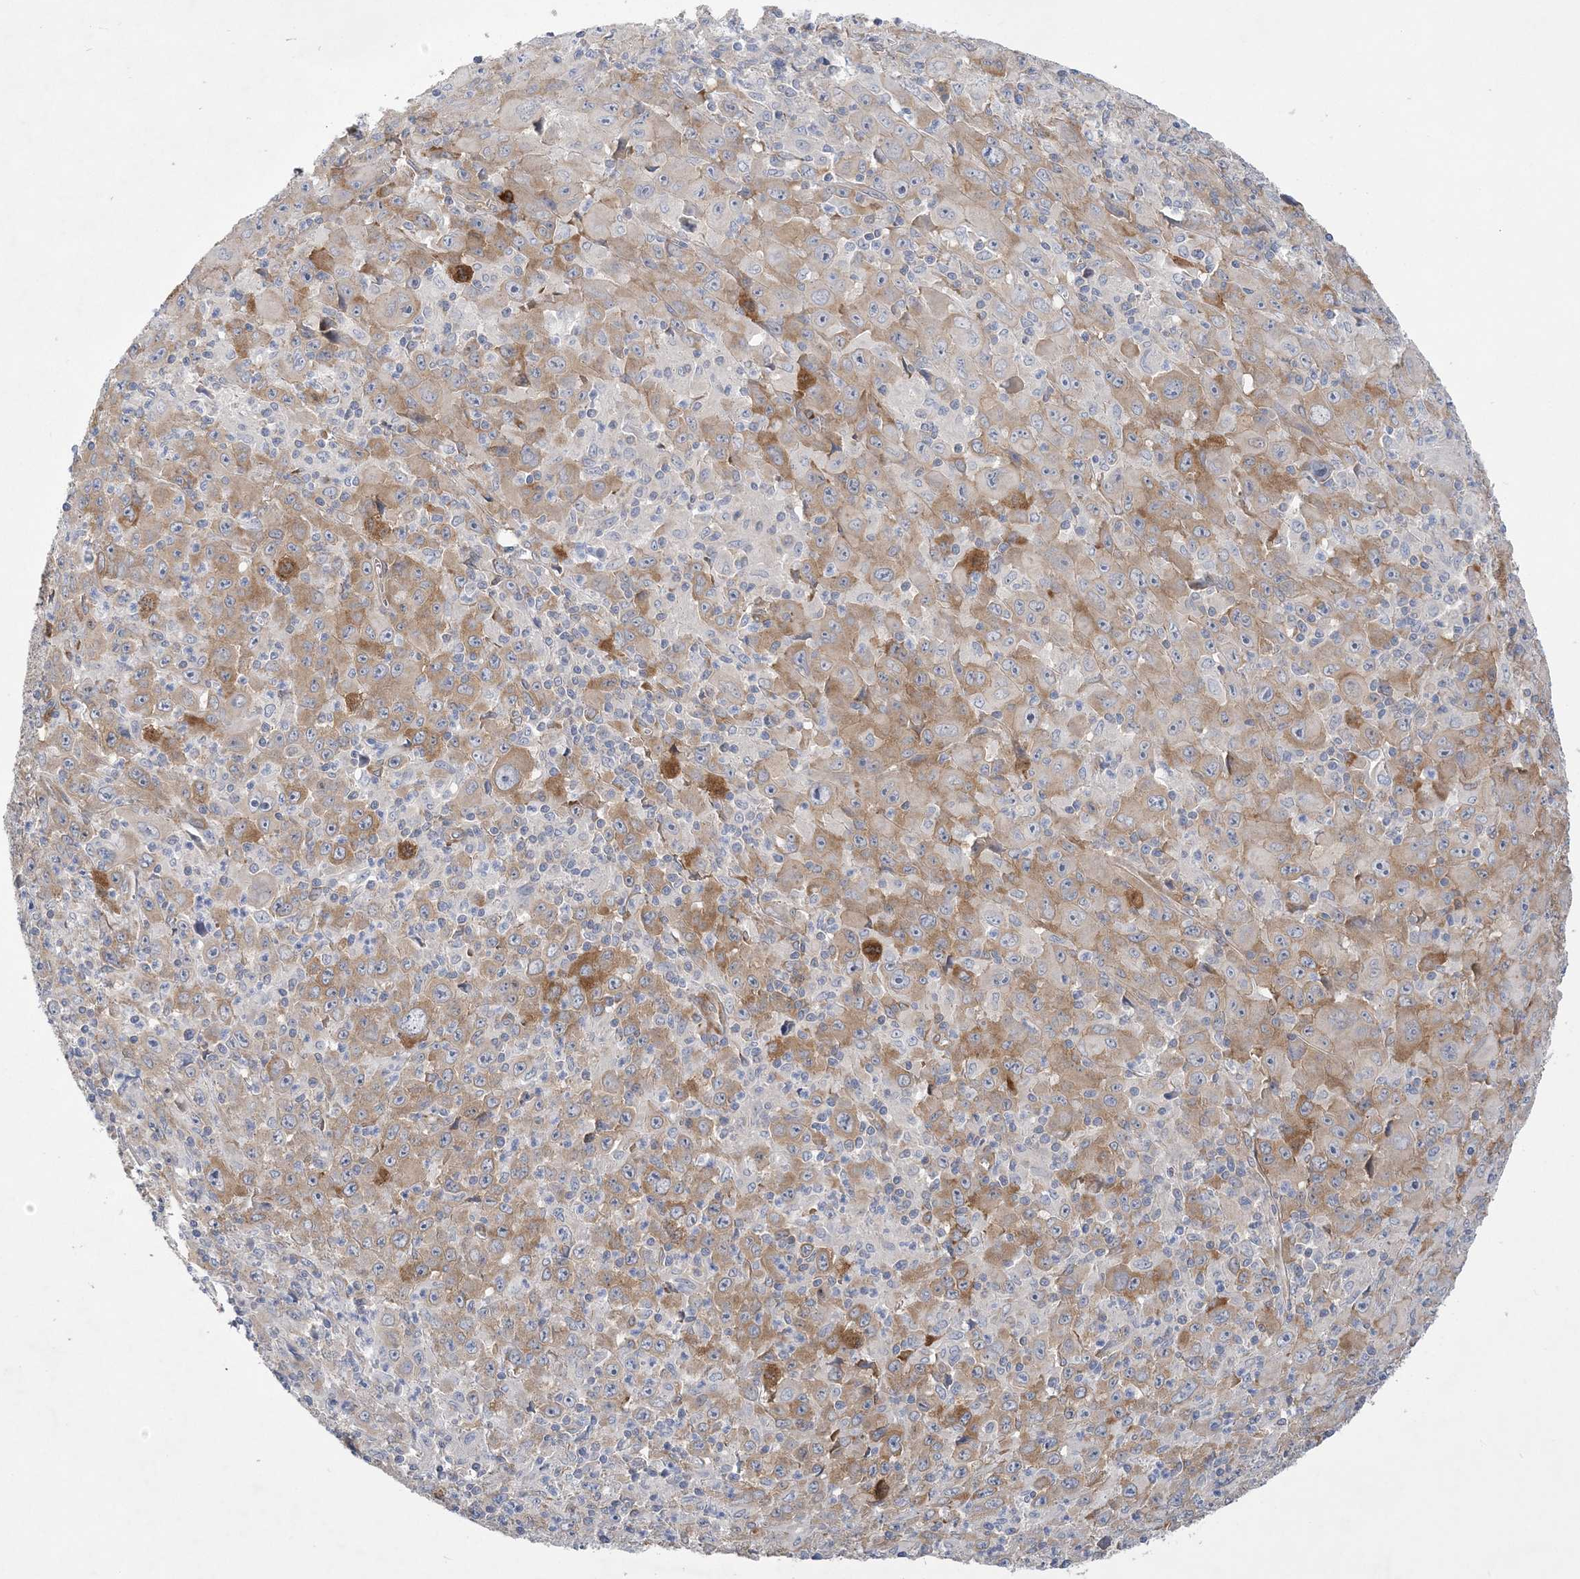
{"staining": {"intensity": "moderate", "quantity": "25%-75%", "location": "cytoplasmic/membranous"}, "tissue": "melanoma", "cell_type": "Tumor cells", "image_type": "cancer", "snomed": [{"axis": "morphology", "description": "Malignant melanoma, Metastatic site"}, {"axis": "topography", "description": "Skin"}], "caption": "This is a histology image of immunohistochemistry (IHC) staining of malignant melanoma (metastatic site), which shows moderate positivity in the cytoplasmic/membranous of tumor cells.", "gene": "MAP4K5", "patient": {"sex": "female", "age": 56}}